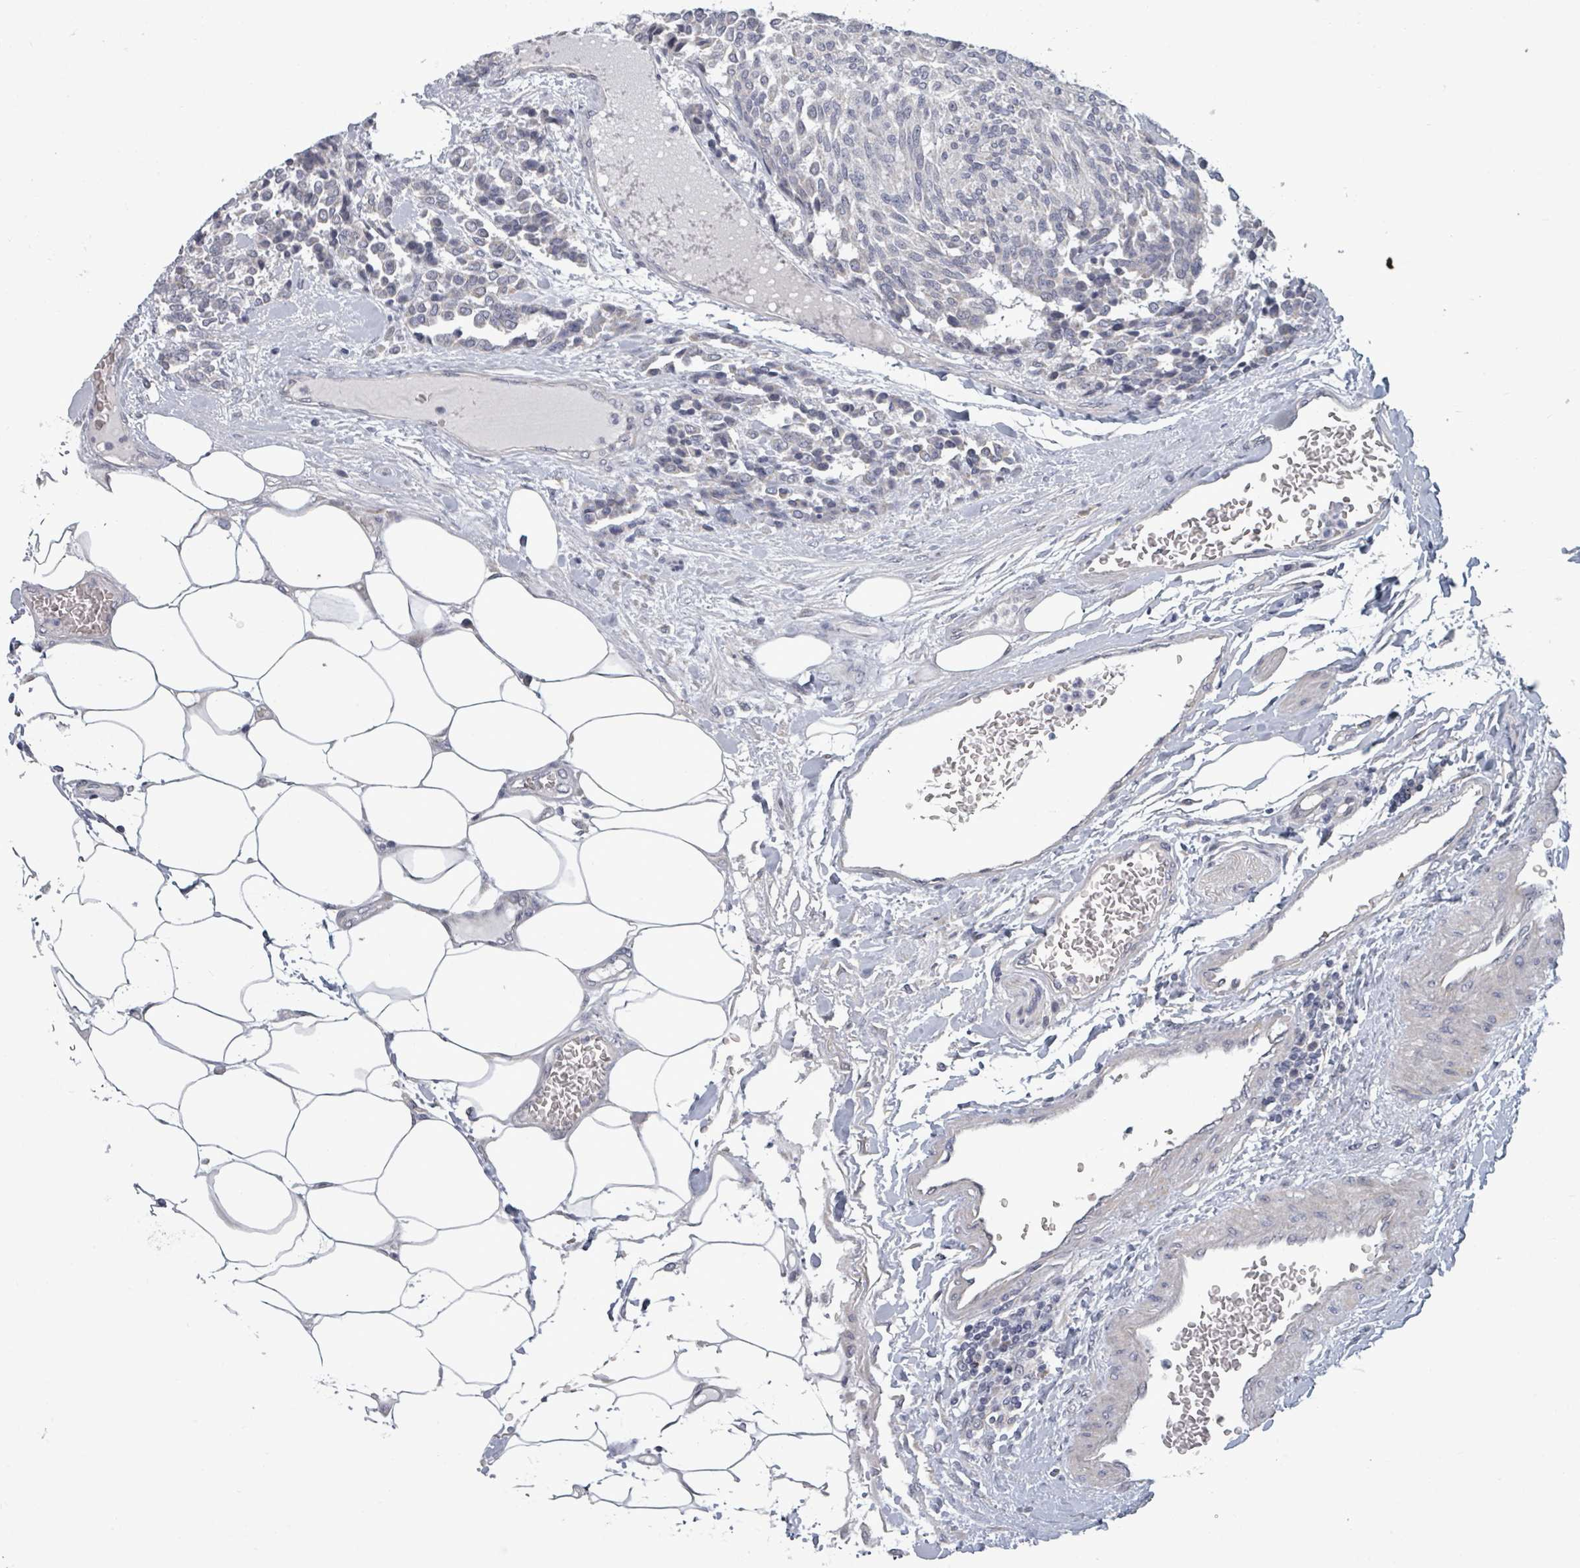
{"staining": {"intensity": "negative", "quantity": "none", "location": "none"}, "tissue": "carcinoid", "cell_type": "Tumor cells", "image_type": "cancer", "snomed": [{"axis": "morphology", "description": "Carcinoid, malignant, NOS"}, {"axis": "topography", "description": "Pancreas"}], "caption": "Image shows no significant protein positivity in tumor cells of carcinoid.", "gene": "ASB12", "patient": {"sex": "female", "age": 54}}